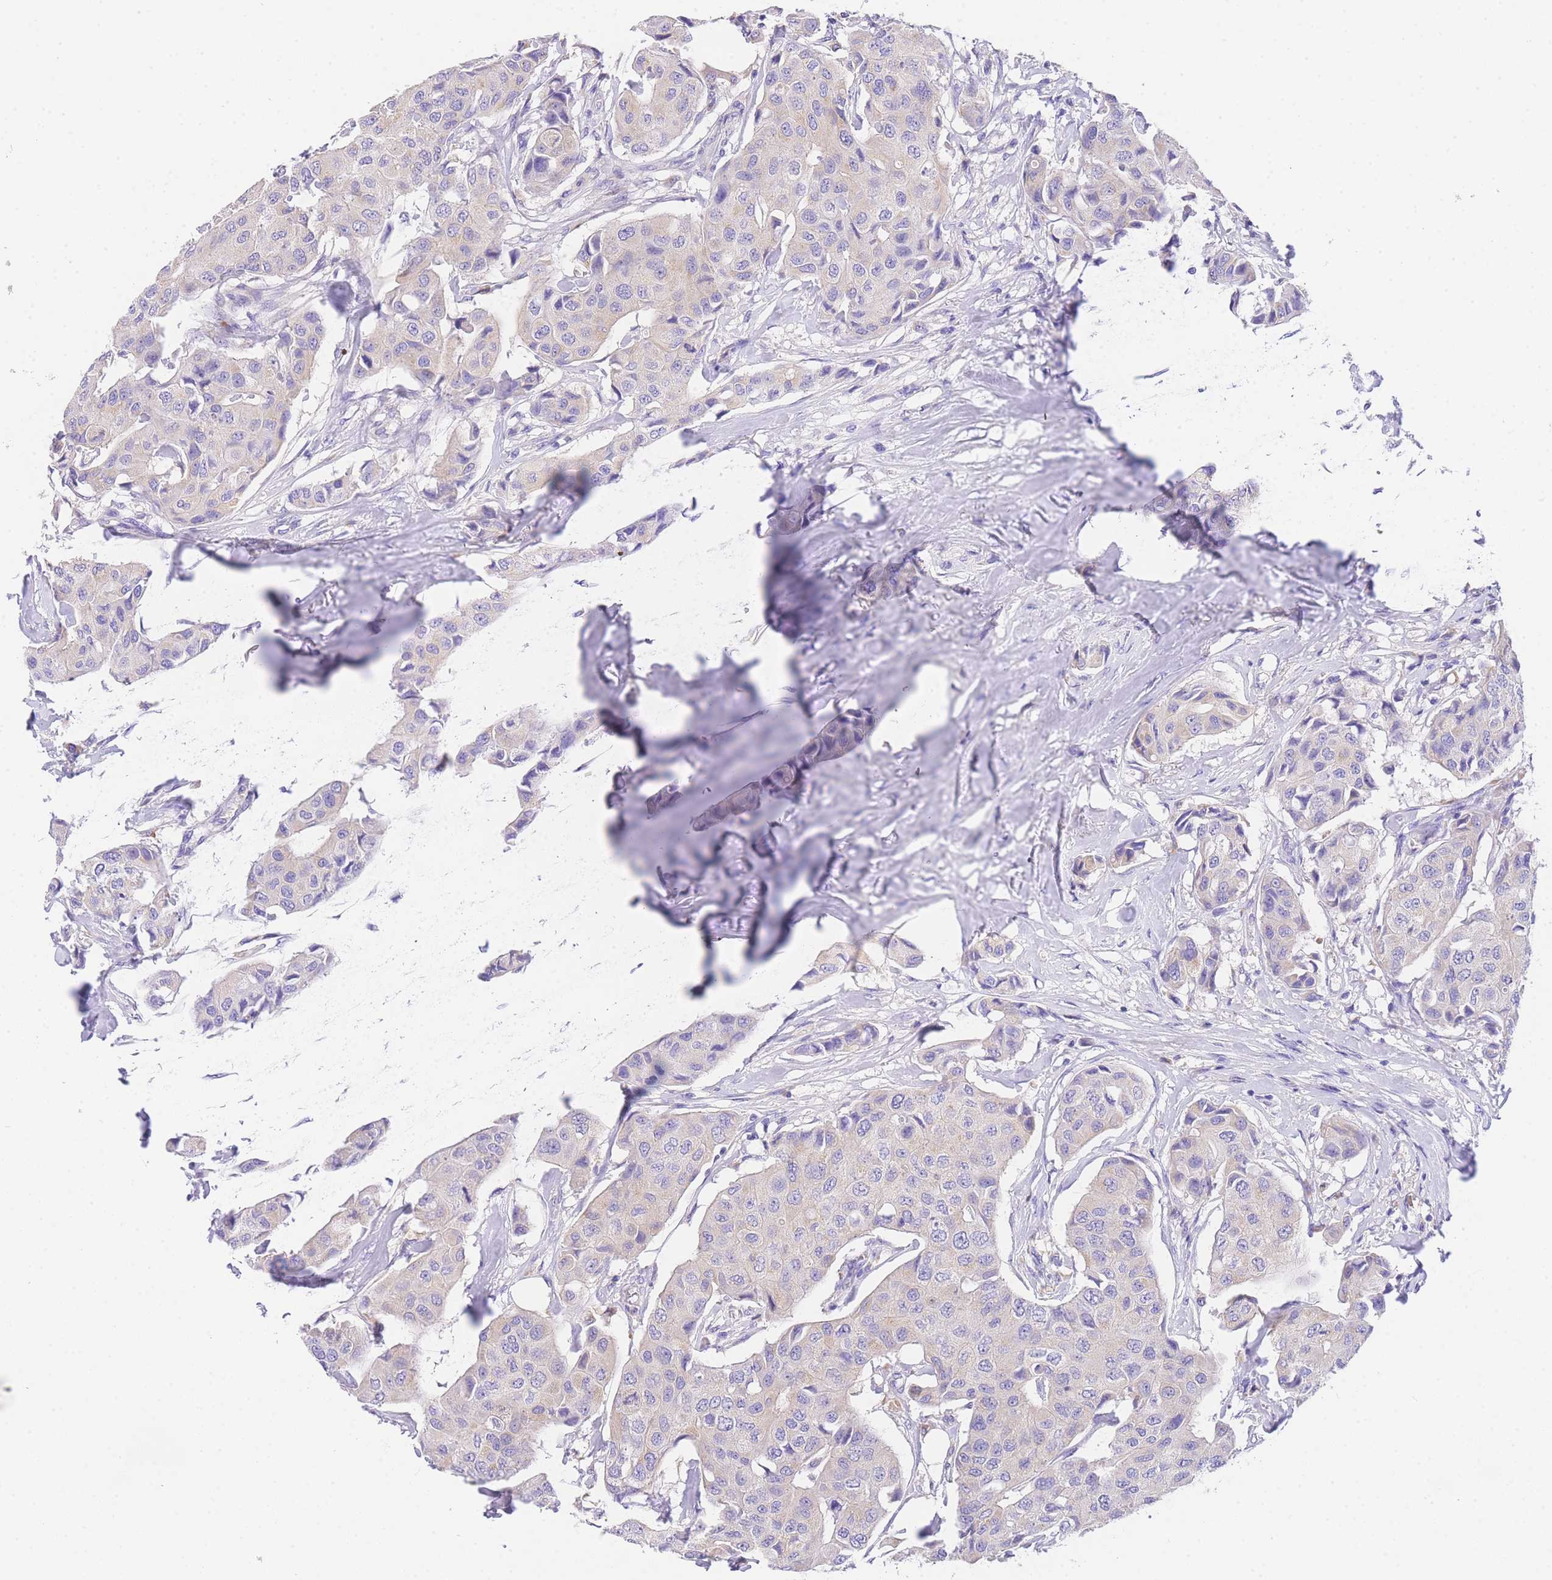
{"staining": {"intensity": "negative", "quantity": "none", "location": "none"}, "tissue": "breast cancer", "cell_type": "Tumor cells", "image_type": "cancer", "snomed": [{"axis": "morphology", "description": "Duct carcinoma"}, {"axis": "topography", "description": "Breast"}], "caption": "IHC of human invasive ductal carcinoma (breast) exhibits no positivity in tumor cells.", "gene": "EPN2", "patient": {"sex": "female", "age": 80}}